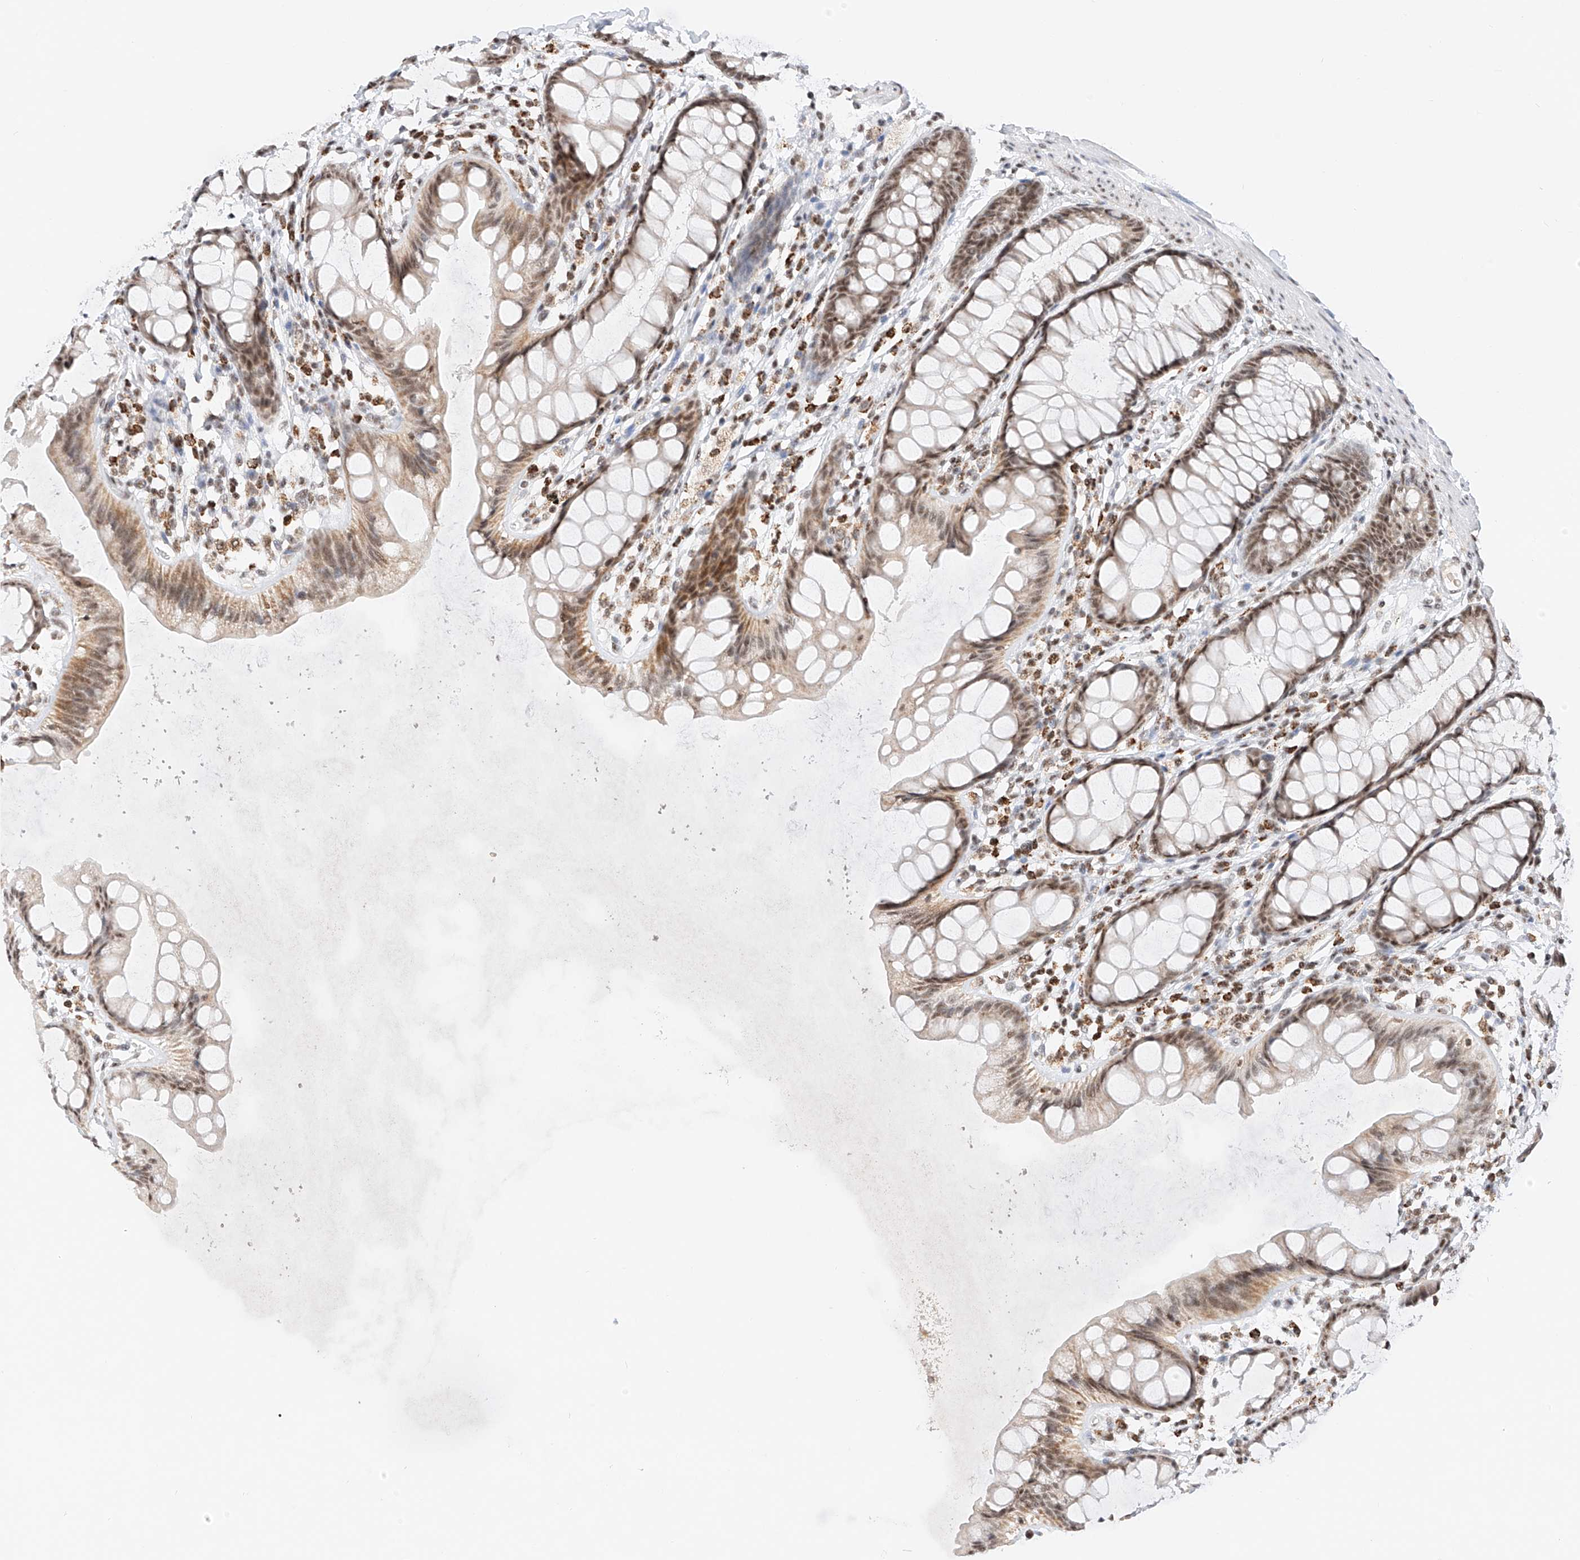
{"staining": {"intensity": "moderate", "quantity": ">75%", "location": "cytoplasmic/membranous,nuclear"}, "tissue": "rectum", "cell_type": "Glandular cells", "image_type": "normal", "snomed": [{"axis": "morphology", "description": "Normal tissue, NOS"}, {"axis": "topography", "description": "Rectum"}], "caption": "Moderate cytoplasmic/membranous,nuclear staining is appreciated in approximately >75% of glandular cells in unremarkable rectum. The protein is stained brown, and the nuclei are stained in blue (DAB IHC with brightfield microscopy, high magnification).", "gene": "NRF1", "patient": {"sex": "female", "age": 65}}